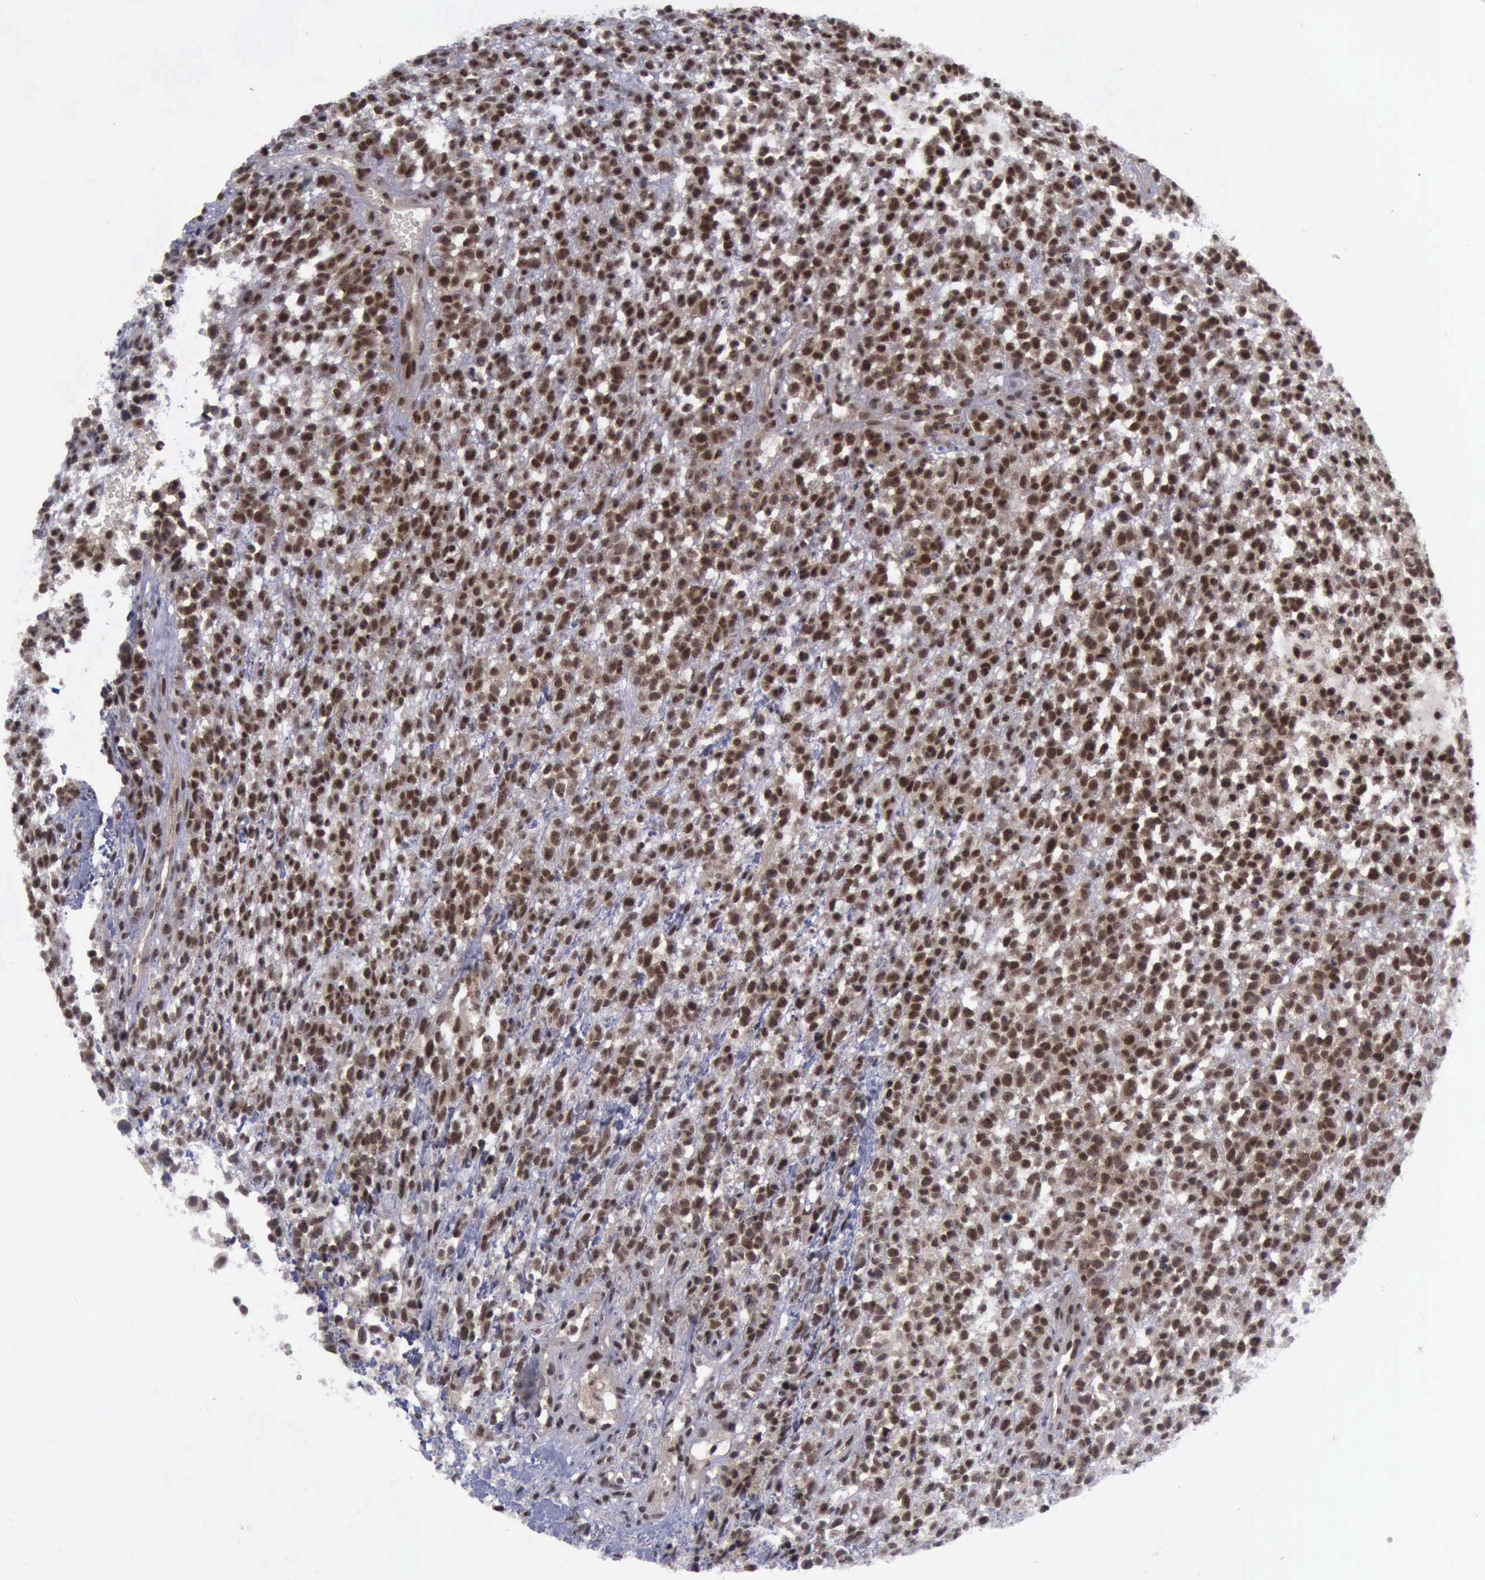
{"staining": {"intensity": "strong", "quantity": ">75%", "location": "cytoplasmic/membranous,nuclear"}, "tissue": "glioma", "cell_type": "Tumor cells", "image_type": "cancer", "snomed": [{"axis": "morphology", "description": "Glioma, malignant, High grade"}, {"axis": "topography", "description": "Brain"}], "caption": "Tumor cells exhibit high levels of strong cytoplasmic/membranous and nuclear positivity in approximately >75% of cells in human glioma. The staining is performed using DAB brown chromogen to label protein expression. The nuclei are counter-stained blue using hematoxylin.", "gene": "ATM", "patient": {"sex": "male", "age": 66}}